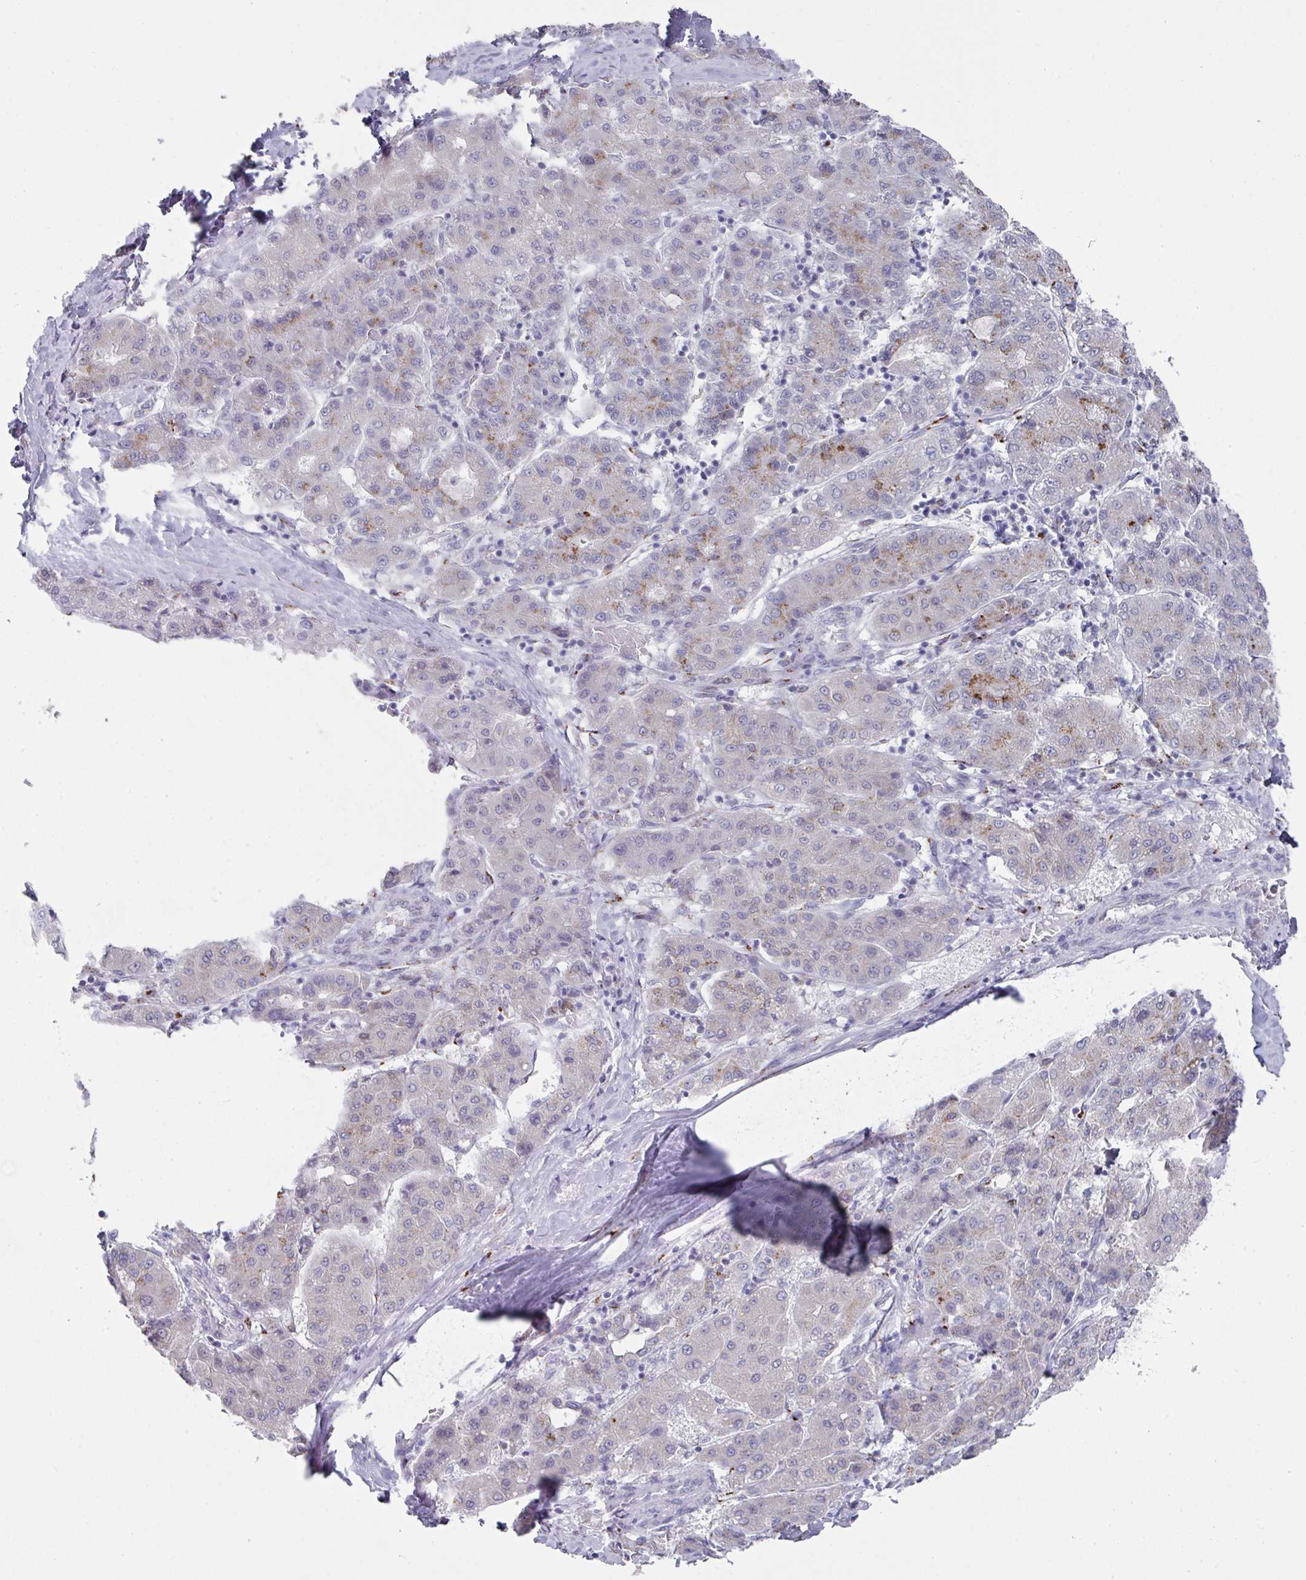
{"staining": {"intensity": "weak", "quantity": "<25%", "location": "cytoplasmic/membranous"}, "tissue": "liver cancer", "cell_type": "Tumor cells", "image_type": "cancer", "snomed": [{"axis": "morphology", "description": "Carcinoma, Hepatocellular, NOS"}, {"axis": "topography", "description": "Liver"}], "caption": "This image is of liver cancer (hepatocellular carcinoma) stained with immunohistochemistry (IHC) to label a protein in brown with the nuclei are counter-stained blue. There is no staining in tumor cells. (DAB immunohistochemistry (IHC), high magnification).", "gene": "VKORC1L1", "patient": {"sex": "male", "age": 65}}